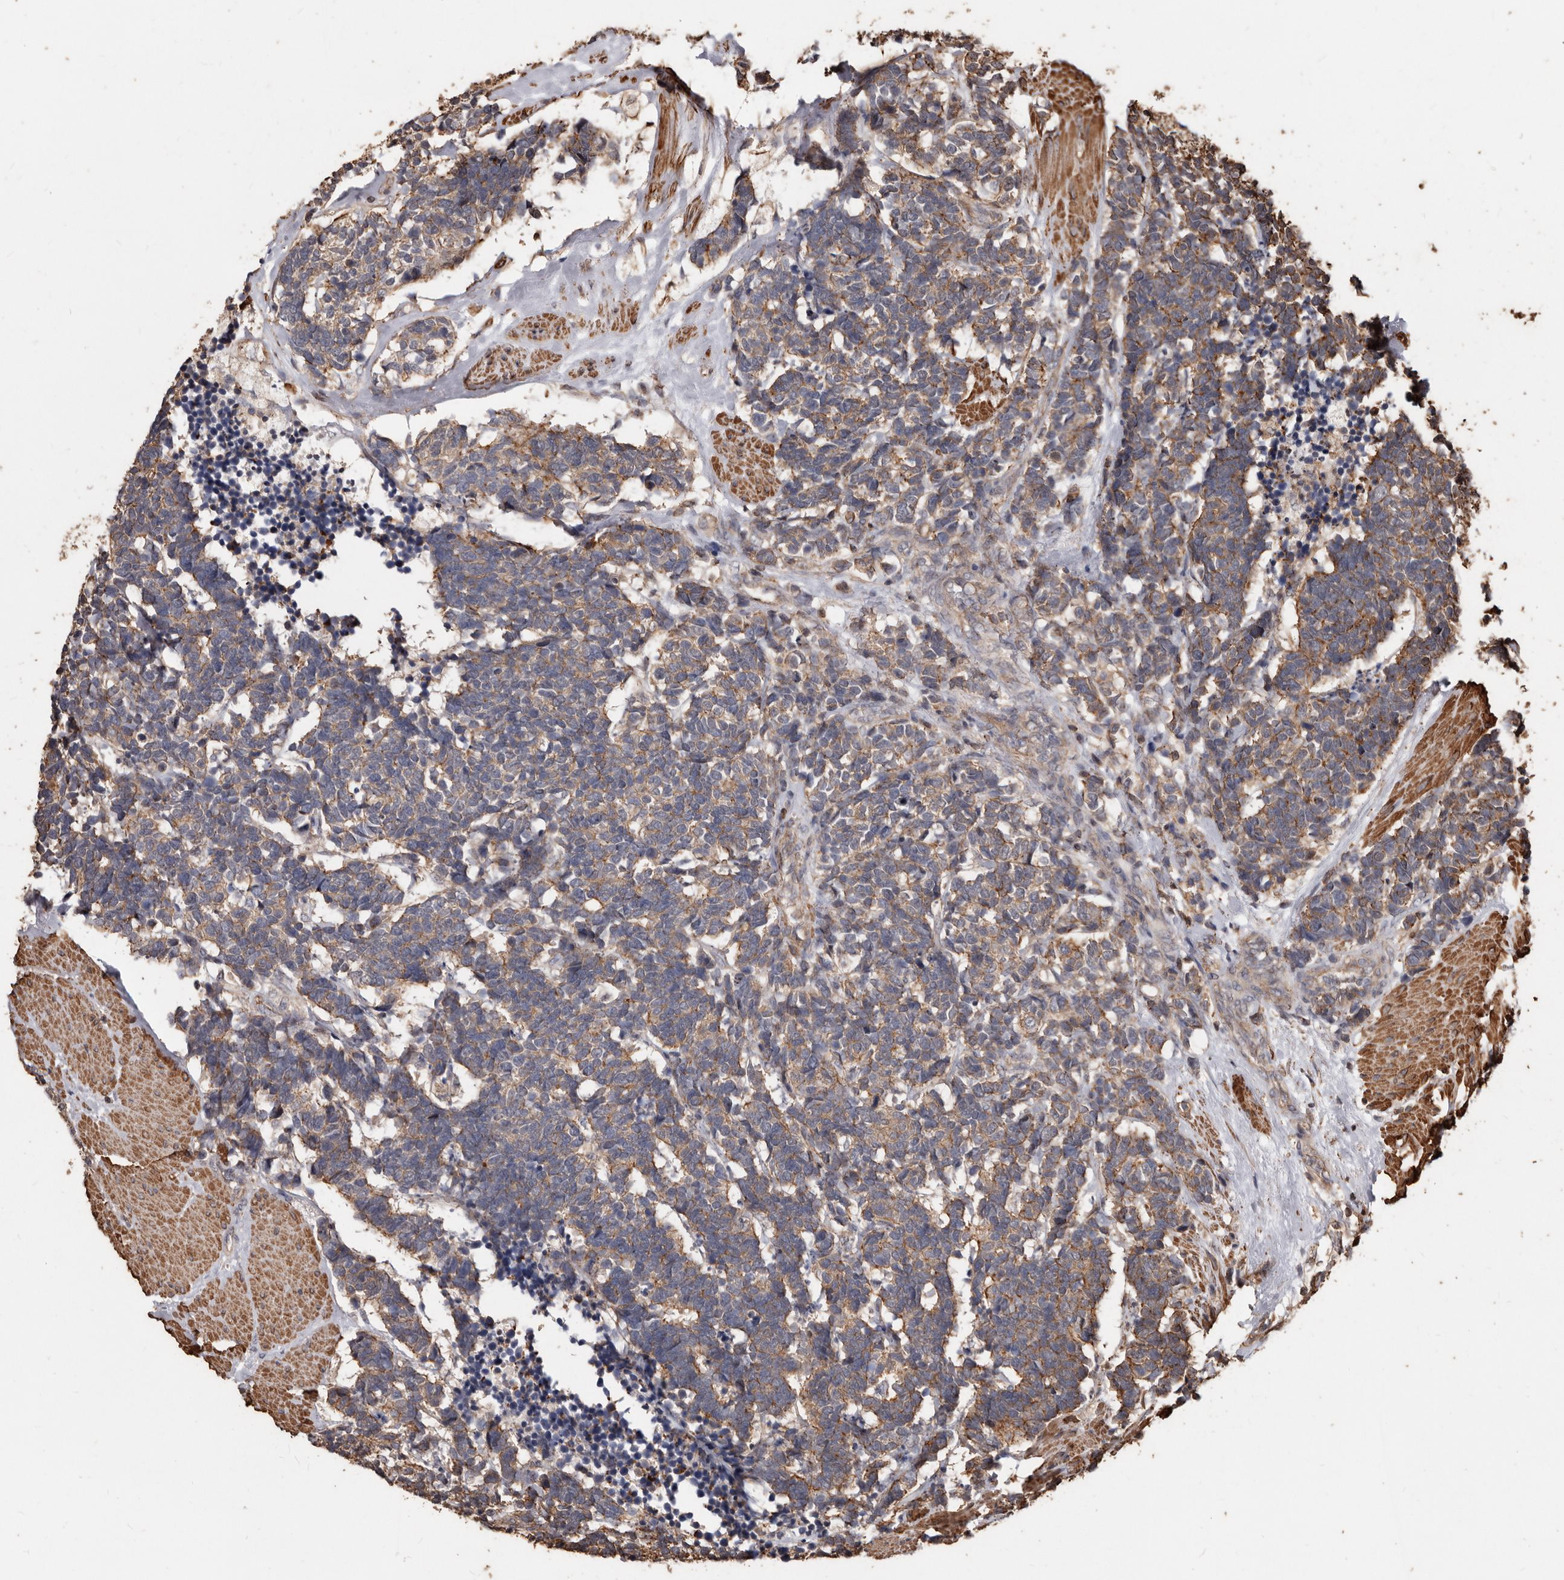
{"staining": {"intensity": "moderate", "quantity": ">75%", "location": "cytoplasmic/membranous"}, "tissue": "carcinoid", "cell_type": "Tumor cells", "image_type": "cancer", "snomed": [{"axis": "morphology", "description": "Carcinoma, NOS"}, {"axis": "morphology", "description": "Carcinoid, malignant, NOS"}, {"axis": "topography", "description": "Urinary bladder"}], "caption": "Immunohistochemistry photomicrograph of human carcinoid stained for a protein (brown), which shows medium levels of moderate cytoplasmic/membranous staining in approximately >75% of tumor cells.", "gene": "GSK3A", "patient": {"sex": "male", "age": 57}}